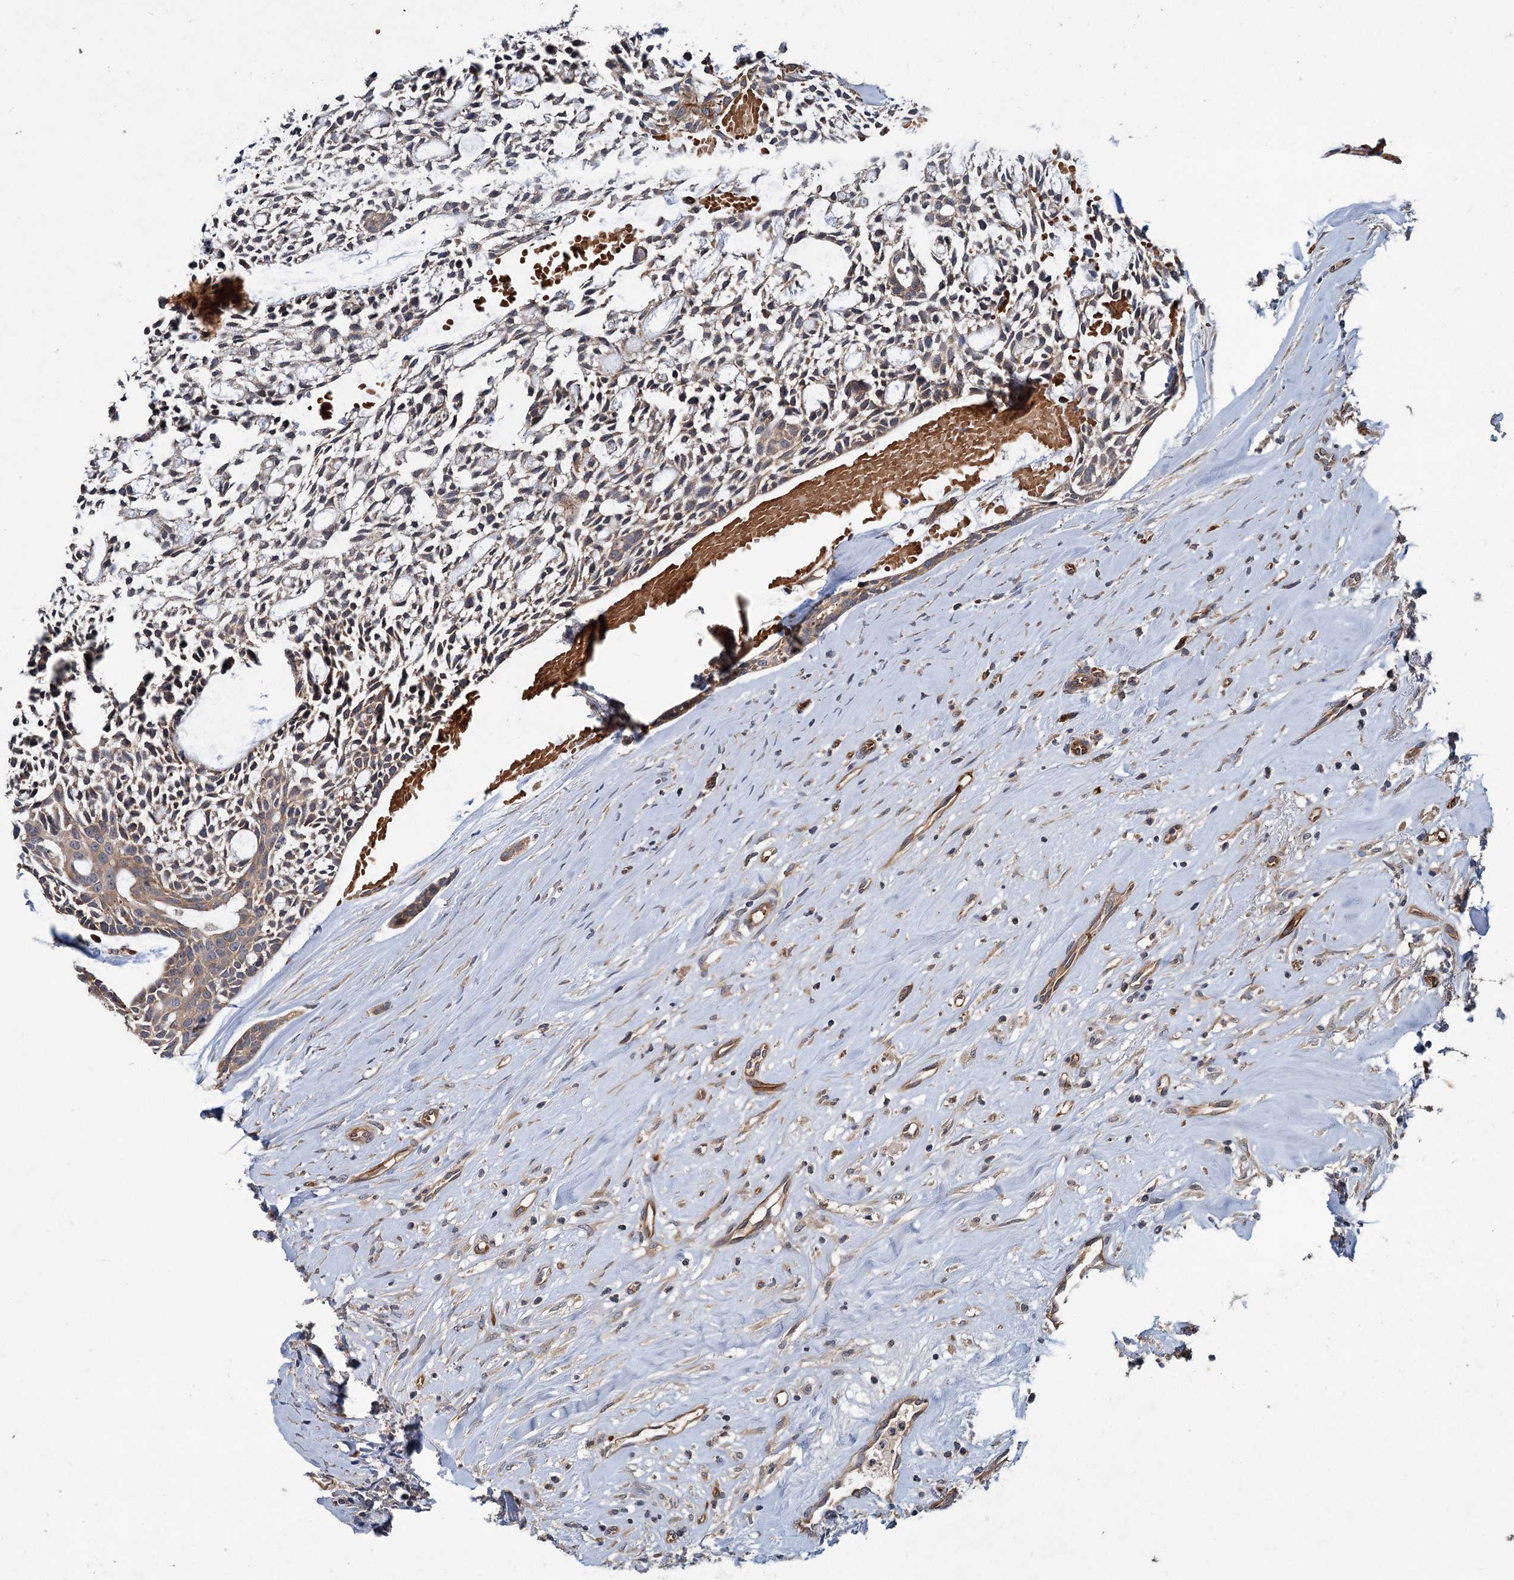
{"staining": {"intensity": "weak", "quantity": "25%-75%", "location": "cytoplasmic/membranous"}, "tissue": "head and neck cancer", "cell_type": "Tumor cells", "image_type": "cancer", "snomed": [{"axis": "morphology", "description": "Adenocarcinoma, NOS"}, {"axis": "topography", "description": "Subcutis"}, {"axis": "topography", "description": "Head-Neck"}], "caption": "Human head and neck cancer (adenocarcinoma) stained with a protein marker shows weak staining in tumor cells.", "gene": "PKN2", "patient": {"sex": "female", "age": 73}}